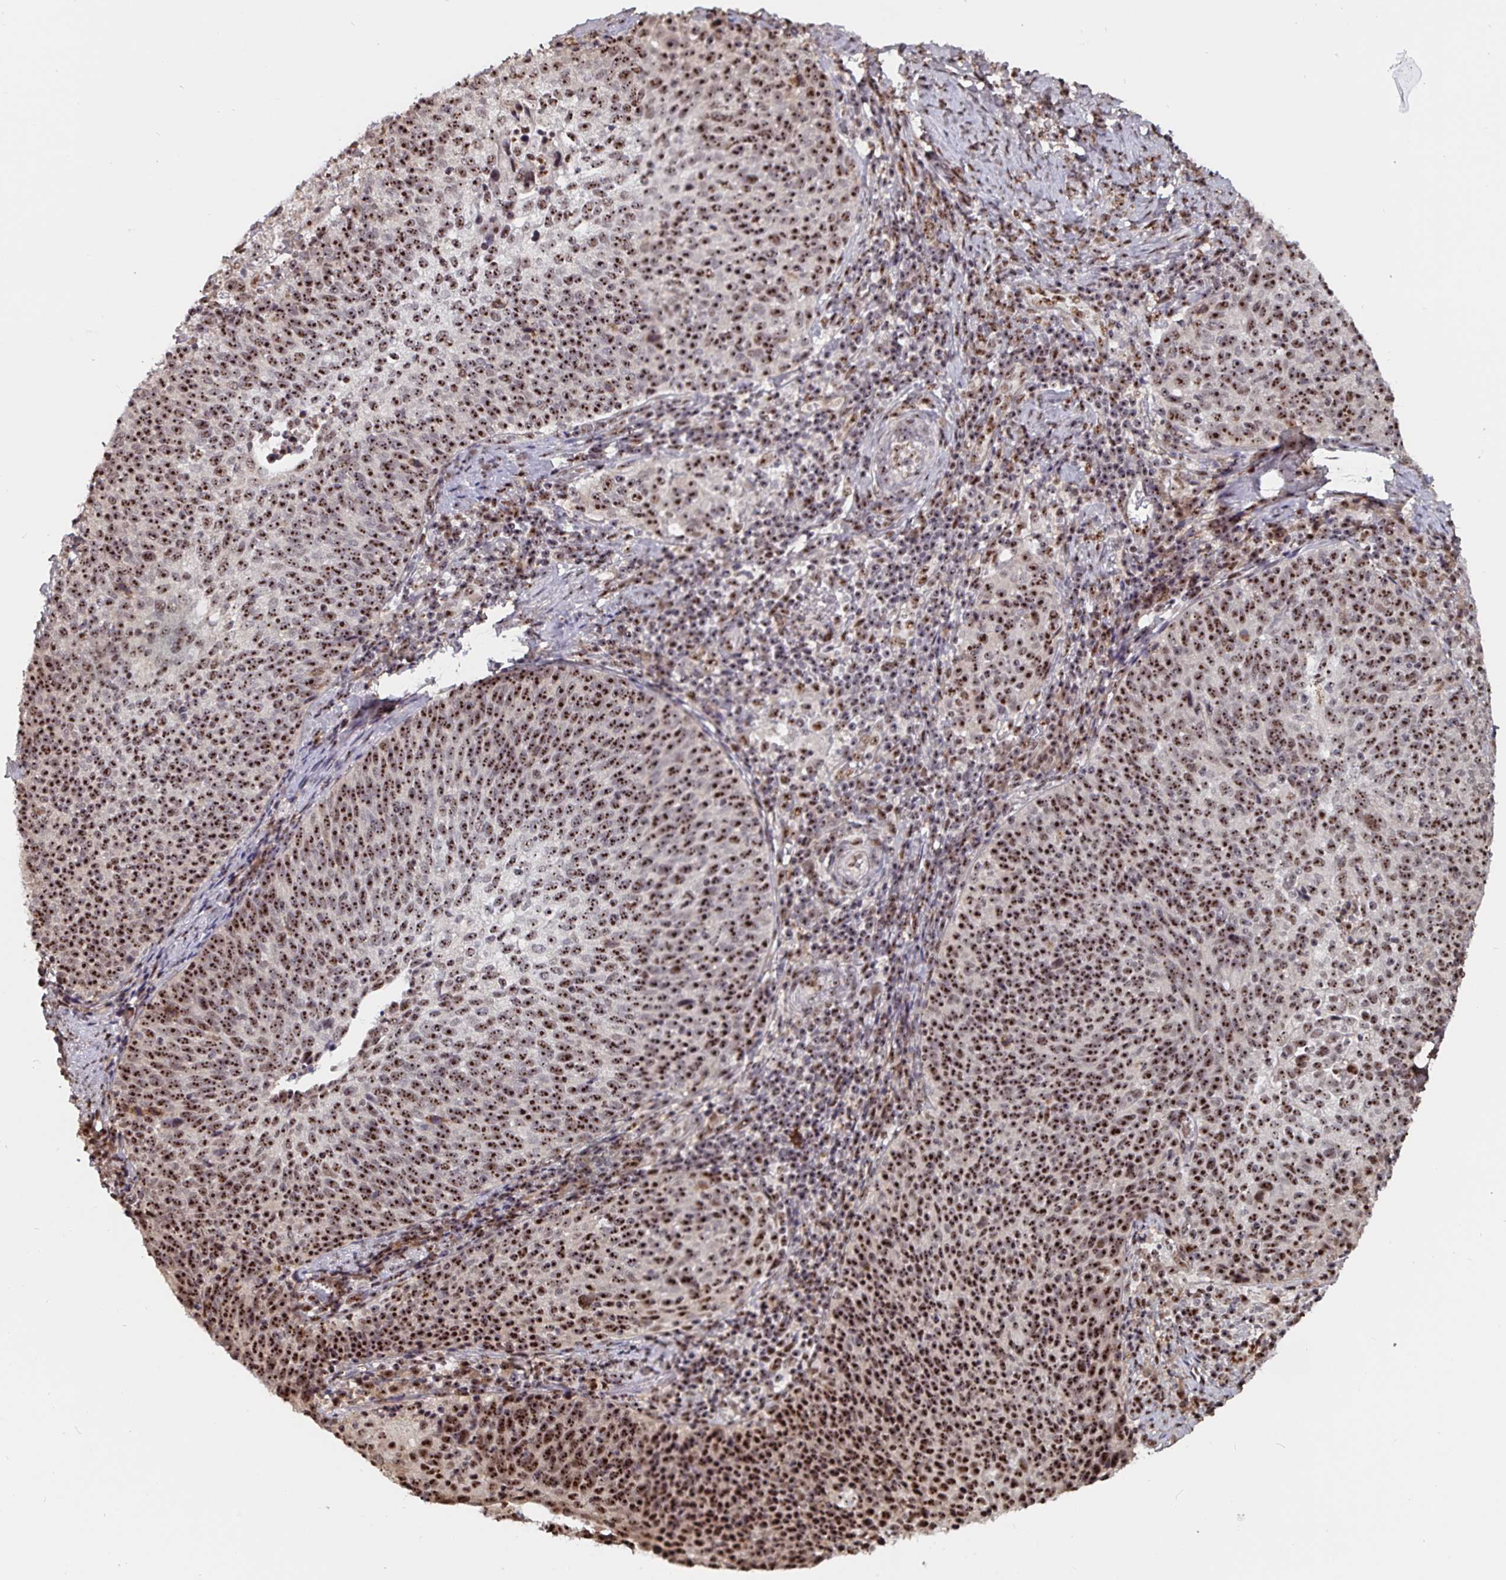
{"staining": {"intensity": "moderate", "quantity": ">75%", "location": "nuclear"}, "tissue": "cervical cancer", "cell_type": "Tumor cells", "image_type": "cancer", "snomed": [{"axis": "morphology", "description": "Squamous cell carcinoma, NOS"}, {"axis": "topography", "description": "Cervix"}], "caption": "This histopathology image shows squamous cell carcinoma (cervical) stained with IHC to label a protein in brown. The nuclear of tumor cells show moderate positivity for the protein. Nuclei are counter-stained blue.", "gene": "LAS1L", "patient": {"sex": "female", "age": 61}}